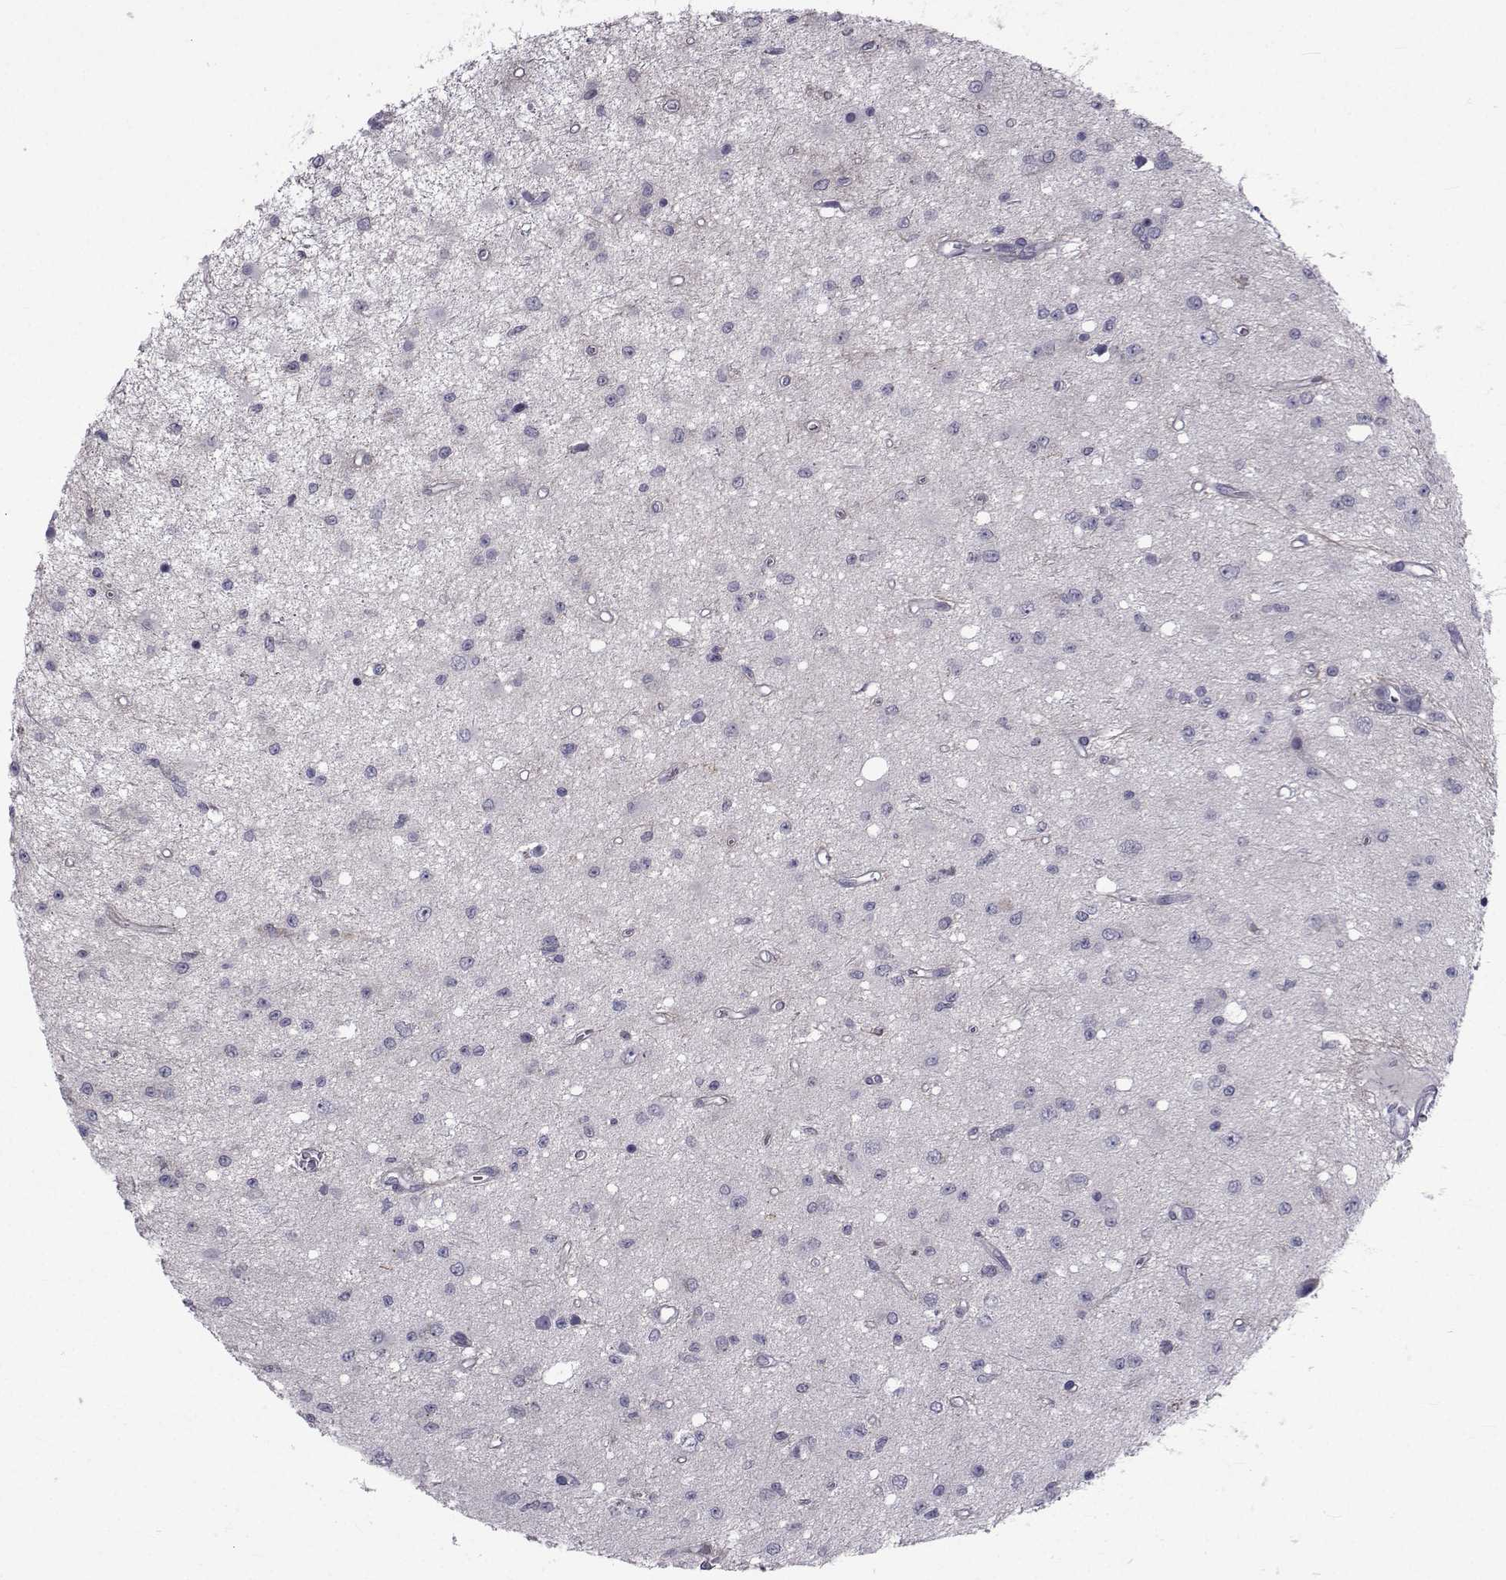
{"staining": {"intensity": "negative", "quantity": "none", "location": "none"}, "tissue": "glioma", "cell_type": "Tumor cells", "image_type": "cancer", "snomed": [{"axis": "morphology", "description": "Glioma, malignant, Low grade"}, {"axis": "topography", "description": "Brain"}], "caption": "Tumor cells are negative for brown protein staining in glioma. (DAB (3,3'-diaminobenzidine) IHC with hematoxylin counter stain).", "gene": "SLC30A10", "patient": {"sex": "female", "age": 45}}